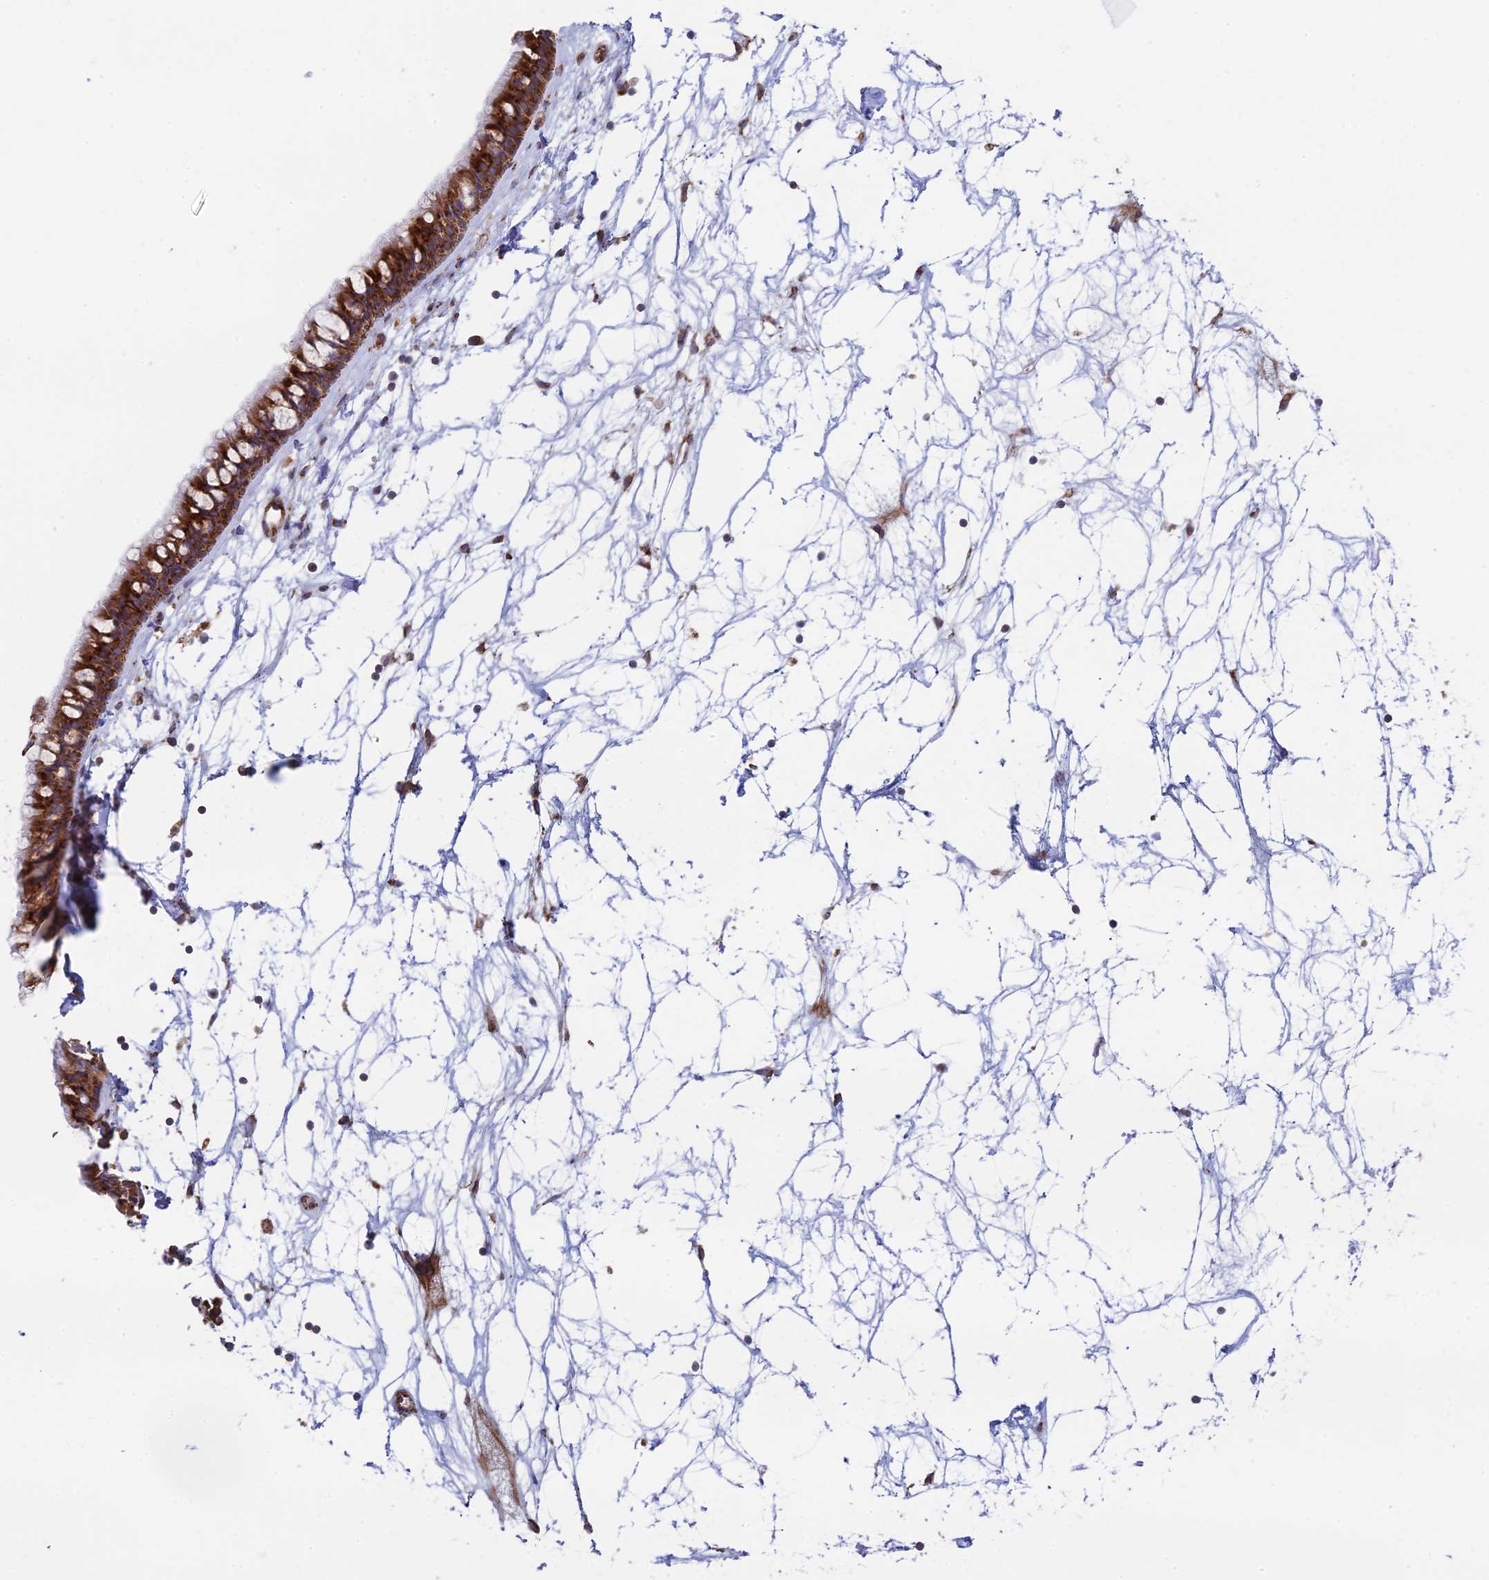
{"staining": {"intensity": "strong", "quantity": ">75%", "location": "cytoplasmic/membranous"}, "tissue": "nasopharynx", "cell_type": "Respiratory epithelial cells", "image_type": "normal", "snomed": [{"axis": "morphology", "description": "Normal tissue, NOS"}, {"axis": "topography", "description": "Nasopharynx"}], "caption": "An immunohistochemistry photomicrograph of normal tissue is shown. Protein staining in brown labels strong cytoplasmic/membranous positivity in nasopharynx within respiratory epithelial cells.", "gene": "CCDC69", "patient": {"sex": "male", "age": 64}}